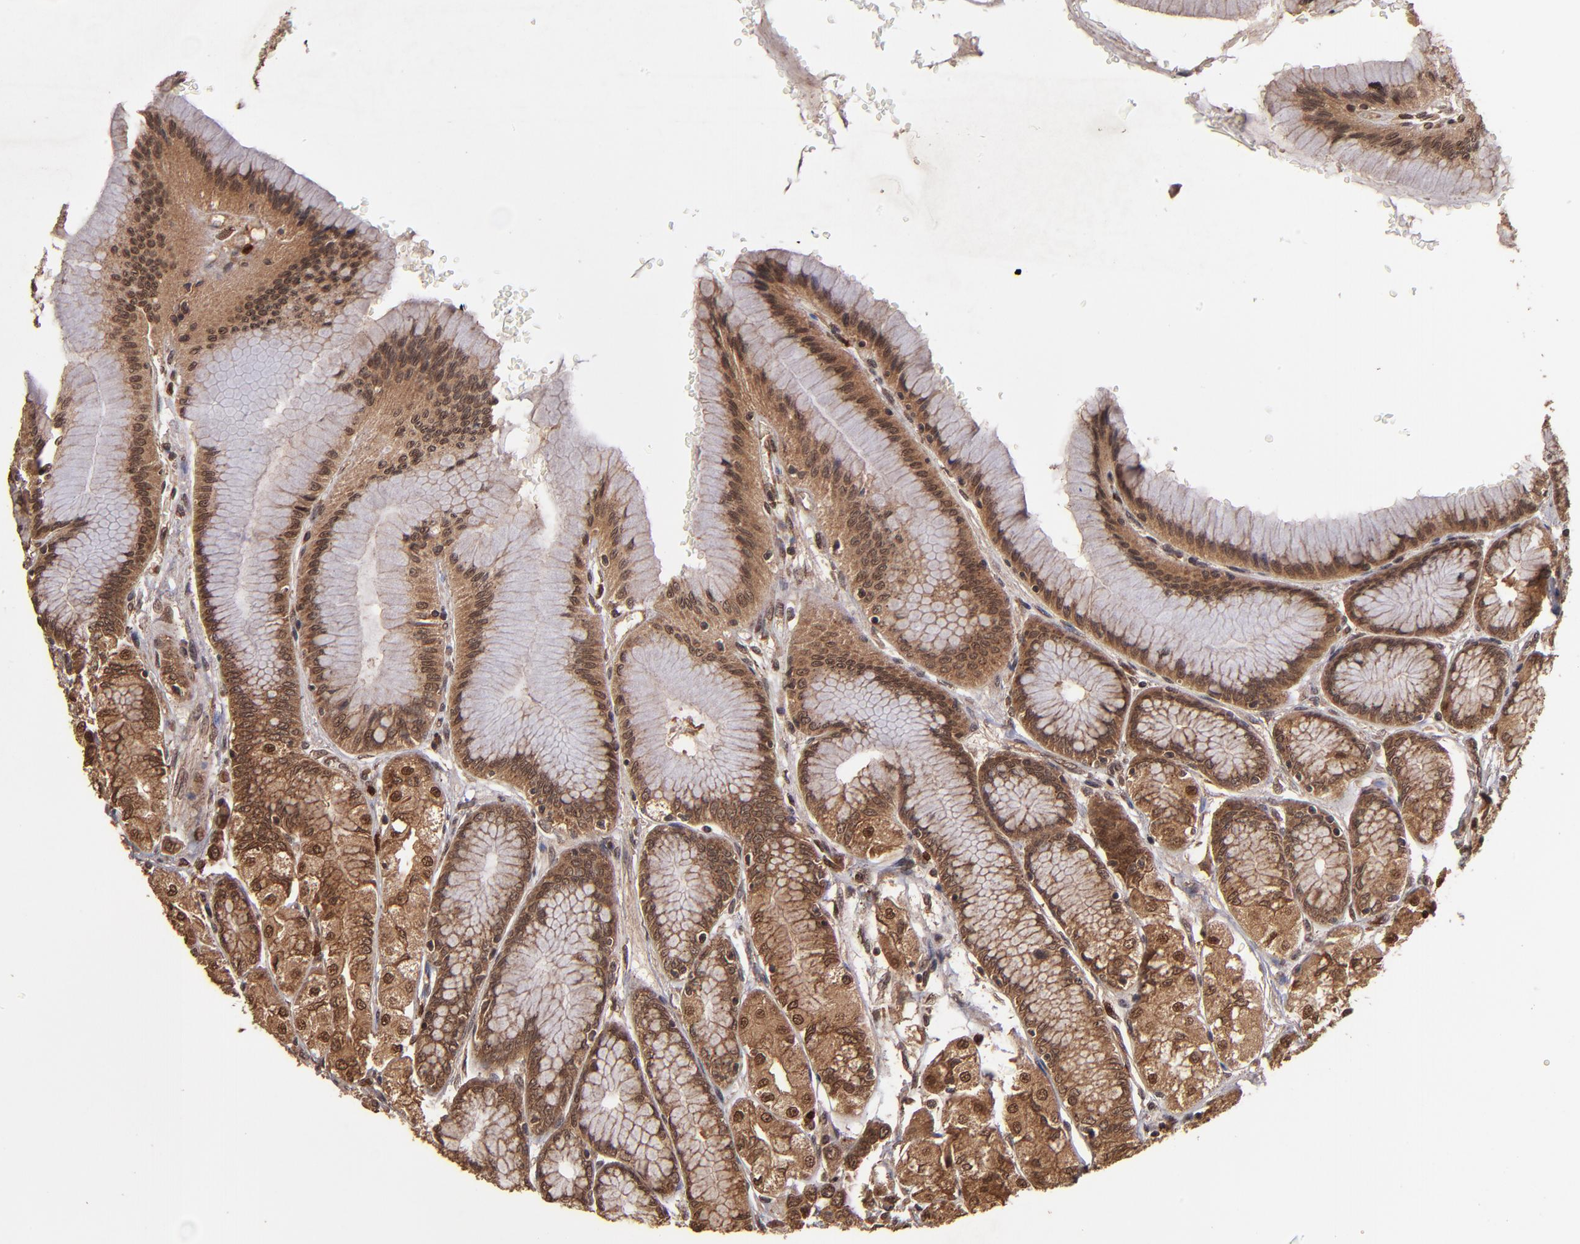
{"staining": {"intensity": "strong", "quantity": ">75%", "location": "cytoplasmic/membranous"}, "tissue": "stomach", "cell_type": "Glandular cells", "image_type": "normal", "snomed": [{"axis": "morphology", "description": "Normal tissue, NOS"}, {"axis": "morphology", "description": "Adenocarcinoma, NOS"}, {"axis": "topography", "description": "Stomach"}, {"axis": "topography", "description": "Stomach, lower"}], "caption": "Glandular cells exhibit strong cytoplasmic/membranous positivity in about >75% of cells in benign stomach. The protein of interest is shown in brown color, while the nuclei are stained blue.", "gene": "NFE2L2", "patient": {"sex": "female", "age": 65}}